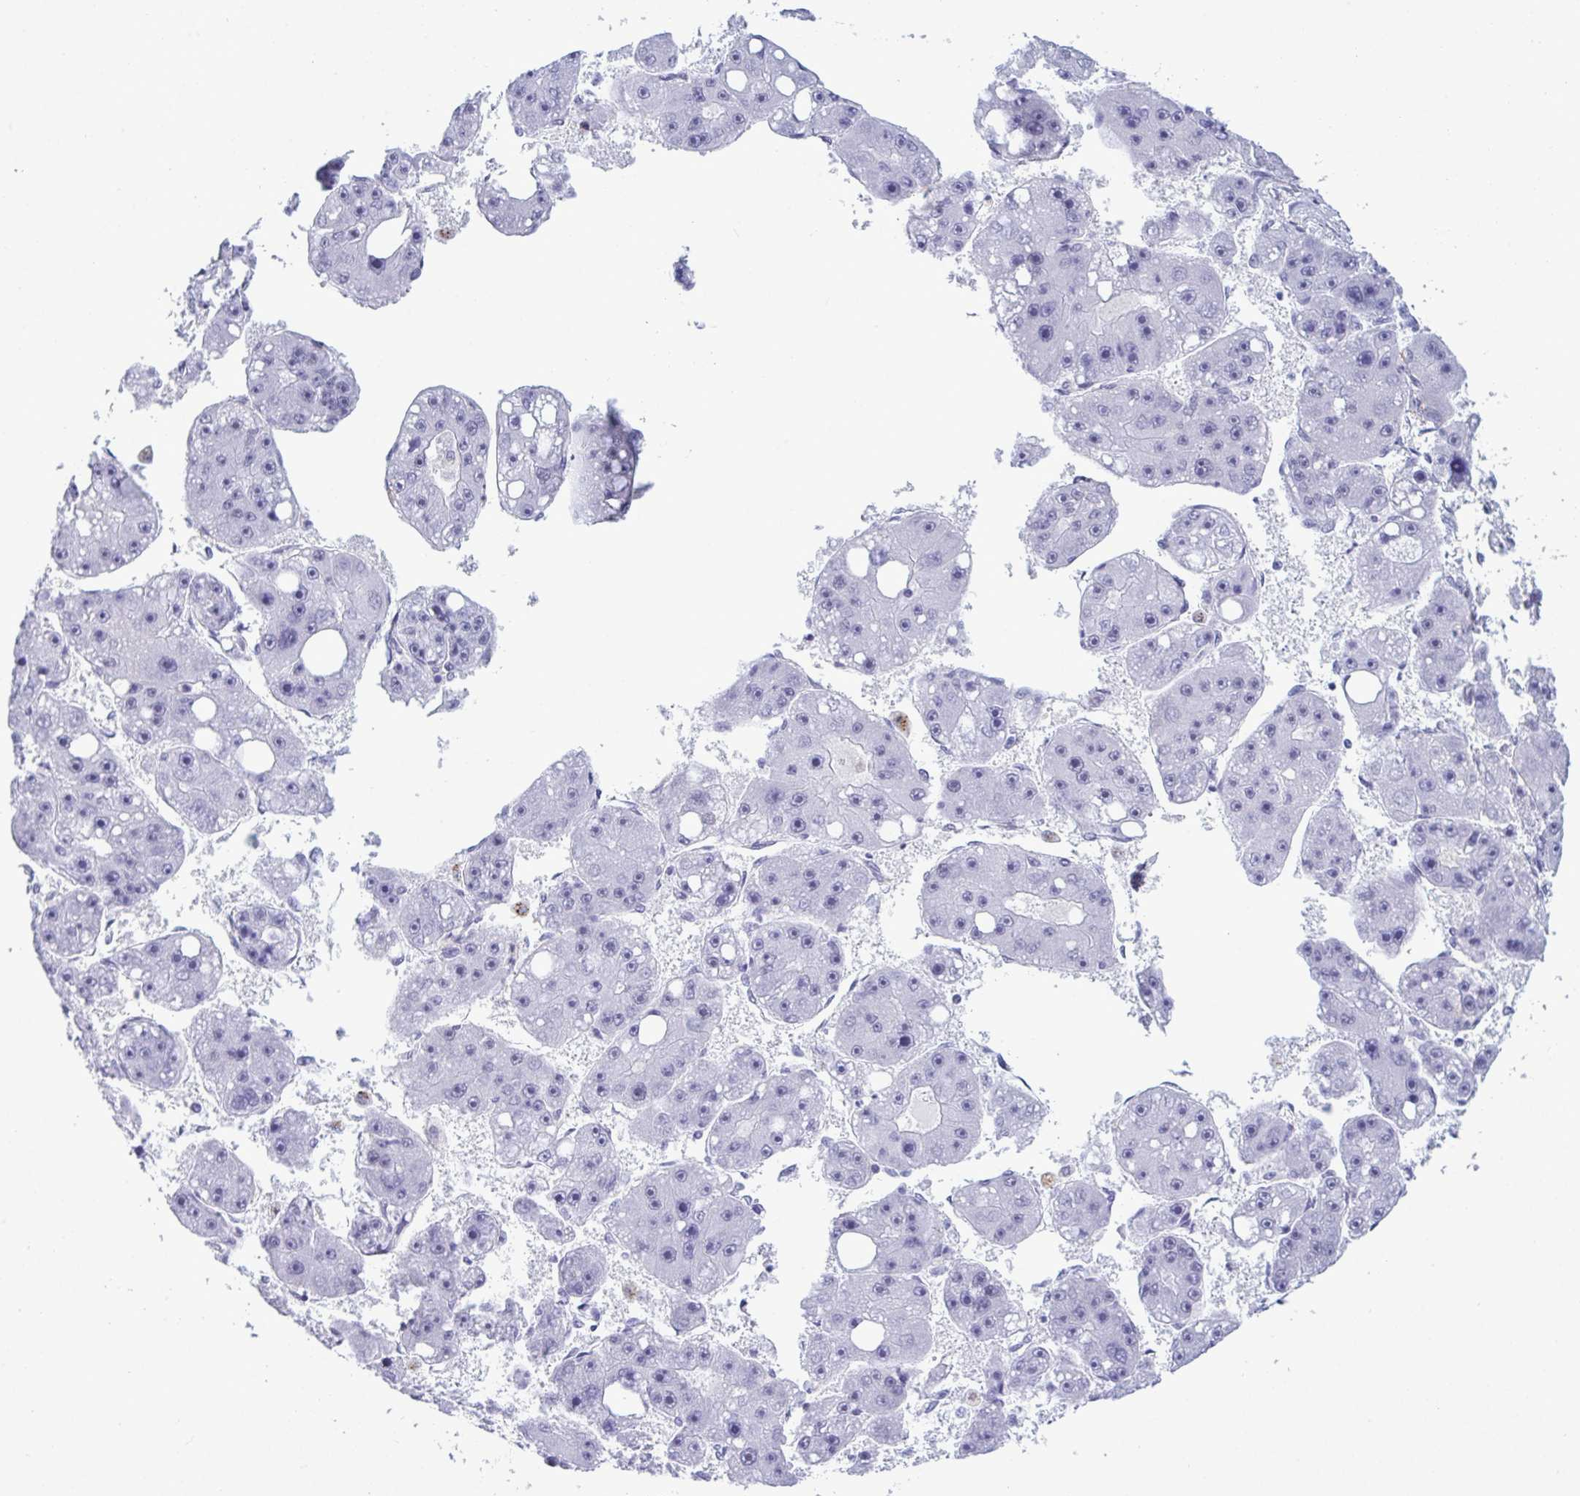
{"staining": {"intensity": "negative", "quantity": "none", "location": "none"}, "tissue": "liver cancer", "cell_type": "Tumor cells", "image_type": "cancer", "snomed": [{"axis": "morphology", "description": "Carcinoma, Hepatocellular, NOS"}, {"axis": "topography", "description": "Liver"}], "caption": "Tumor cells show no significant expression in liver cancer (hepatocellular carcinoma).", "gene": "ELN", "patient": {"sex": "female", "age": 61}}